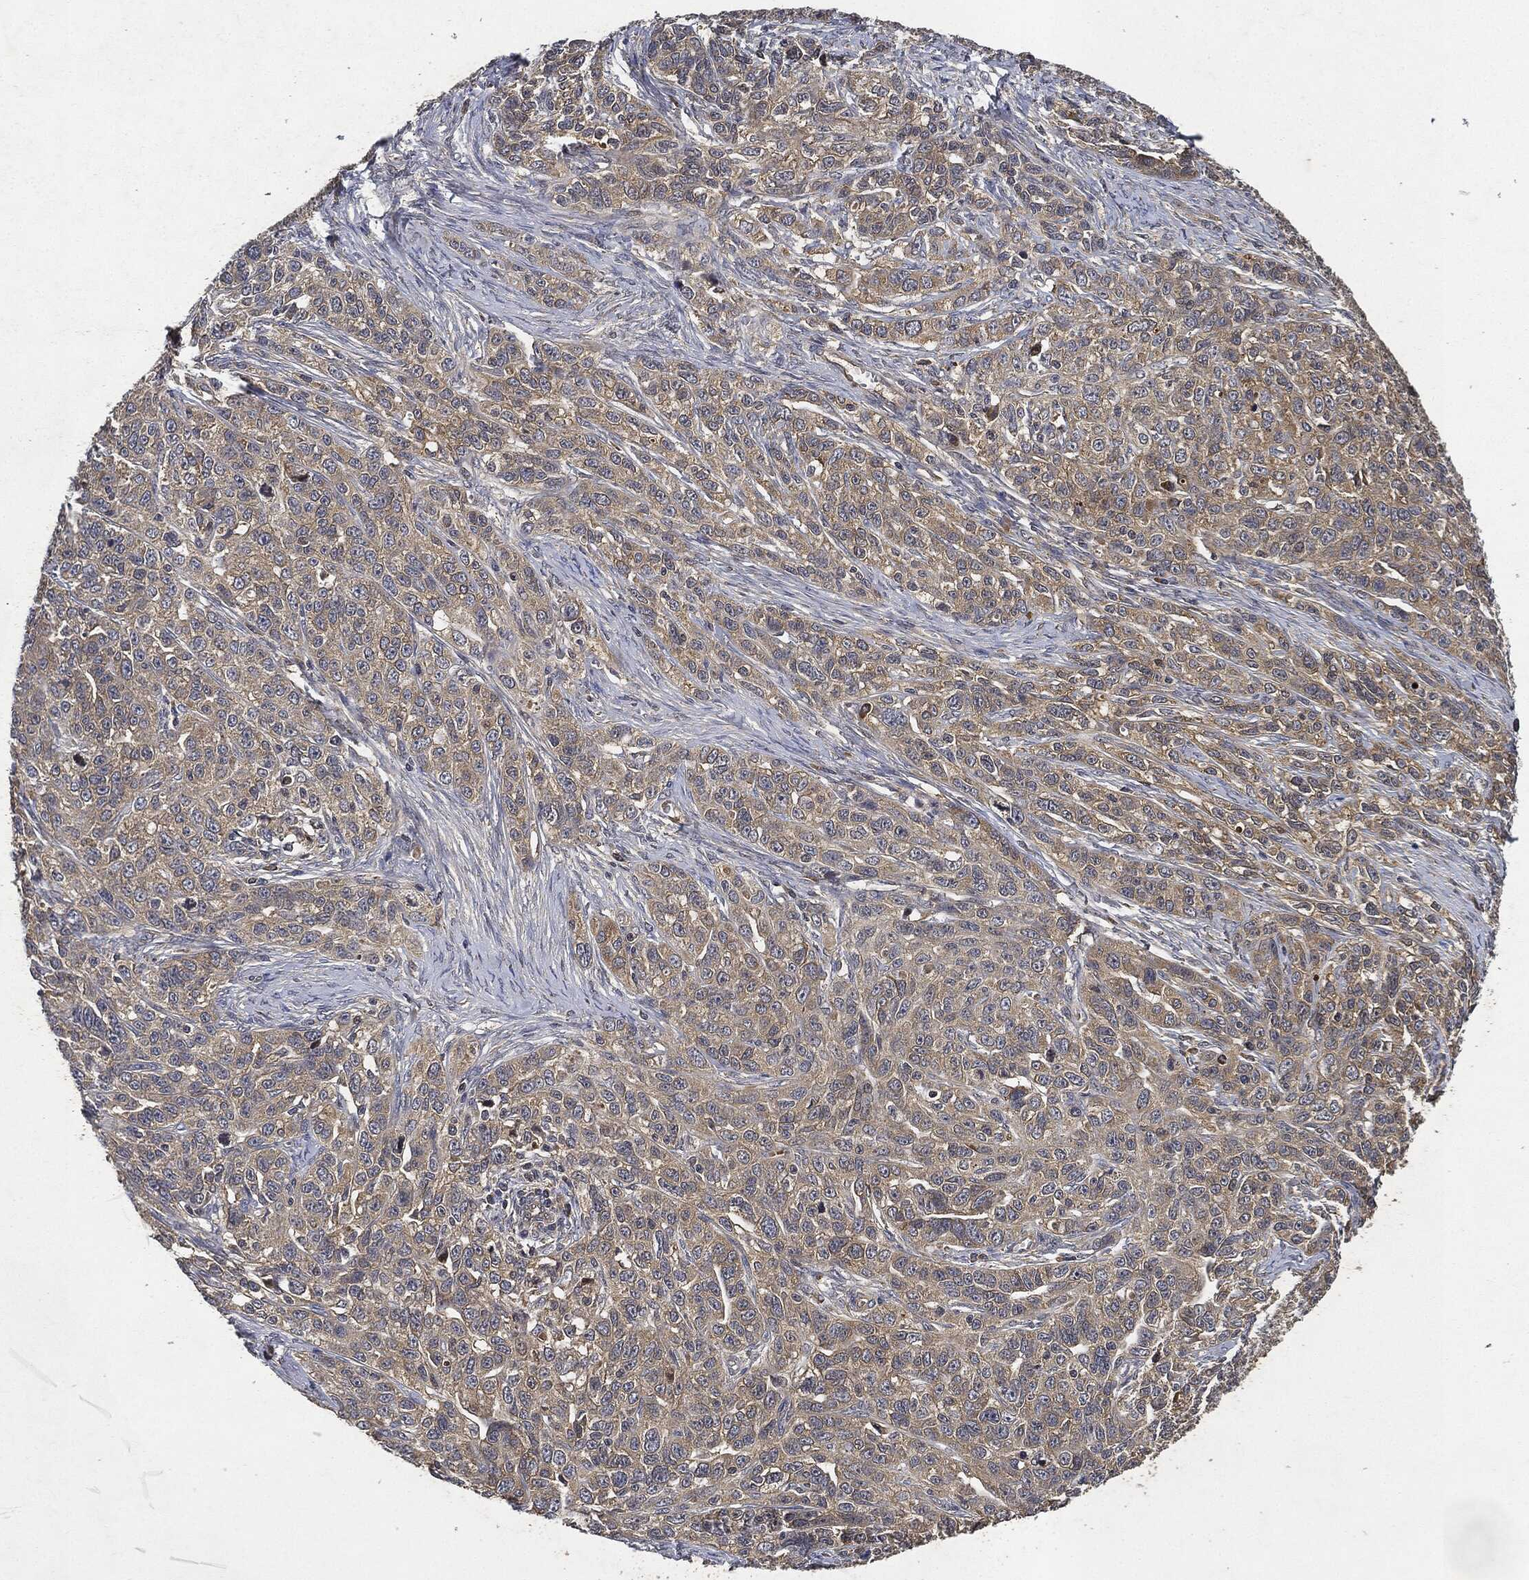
{"staining": {"intensity": "weak", "quantity": "25%-75%", "location": "cytoplasmic/membranous"}, "tissue": "ovarian cancer", "cell_type": "Tumor cells", "image_type": "cancer", "snomed": [{"axis": "morphology", "description": "Cystadenocarcinoma, serous, NOS"}, {"axis": "topography", "description": "Ovary"}], "caption": "Immunohistochemical staining of serous cystadenocarcinoma (ovarian) demonstrates low levels of weak cytoplasmic/membranous protein positivity in approximately 25%-75% of tumor cells. The staining was performed using DAB (3,3'-diaminobenzidine) to visualize the protein expression in brown, while the nuclei were stained in blue with hematoxylin (Magnification: 20x).", "gene": "MLST8", "patient": {"sex": "female", "age": 71}}